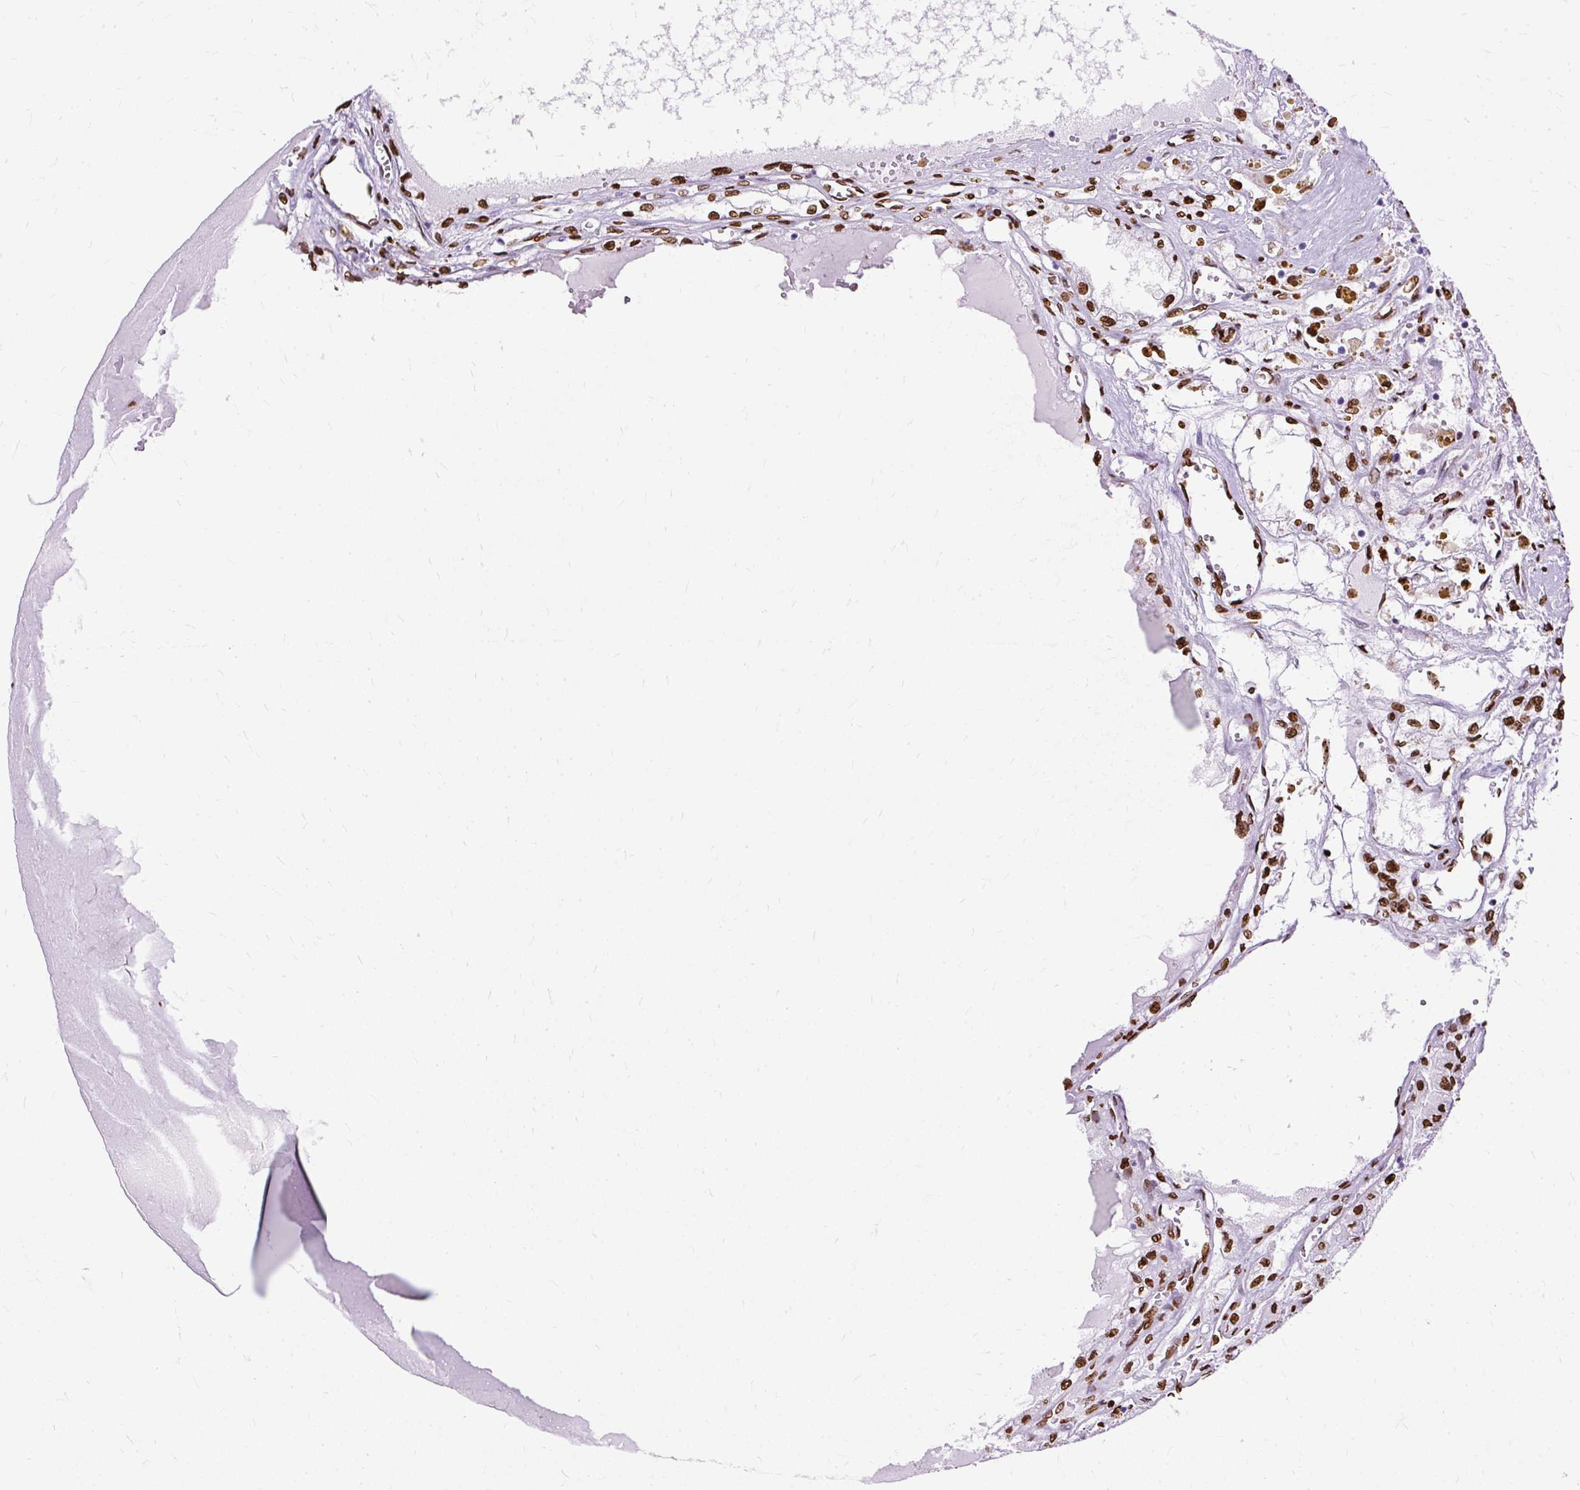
{"staining": {"intensity": "strong", "quantity": ">75%", "location": "nuclear"}, "tissue": "renal cancer", "cell_type": "Tumor cells", "image_type": "cancer", "snomed": [{"axis": "morphology", "description": "Adenocarcinoma, NOS"}, {"axis": "topography", "description": "Kidney"}], "caption": "Approximately >75% of tumor cells in renal cancer demonstrate strong nuclear protein expression as visualized by brown immunohistochemical staining.", "gene": "TMEM184C", "patient": {"sex": "male", "age": 56}}